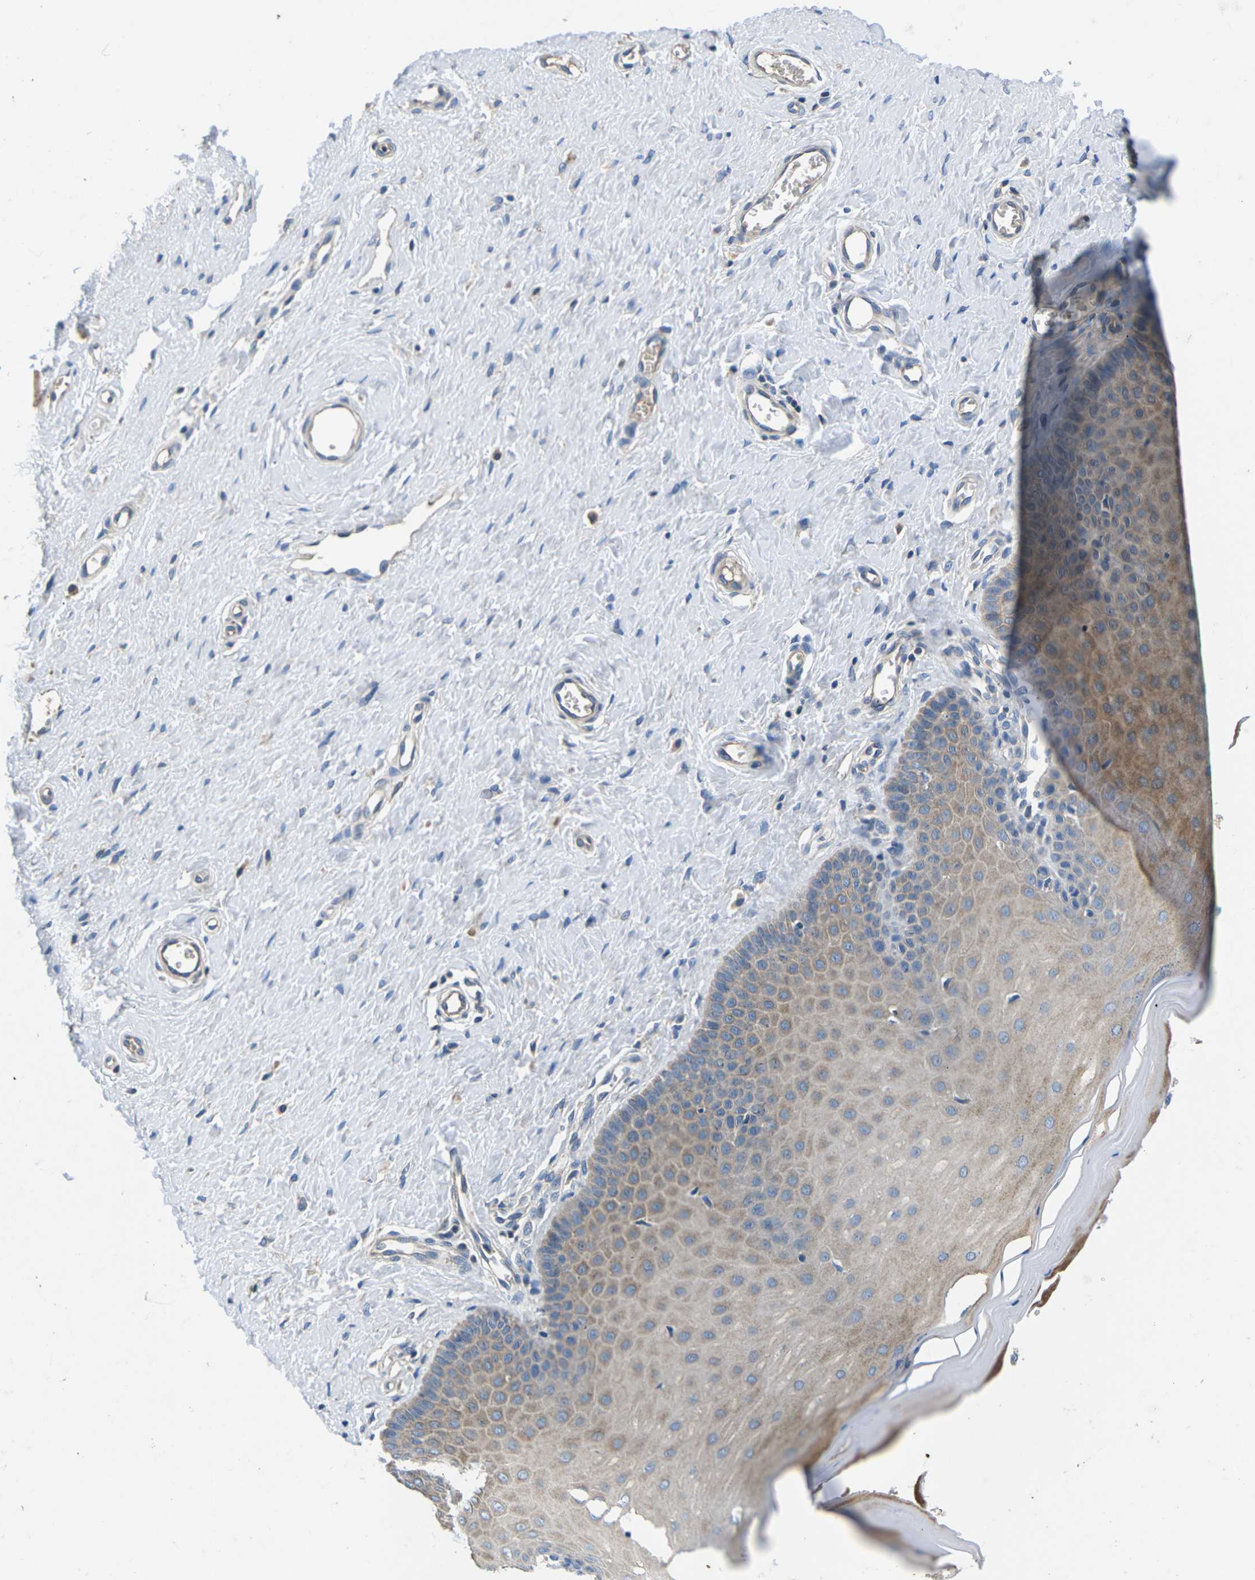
{"staining": {"intensity": "weak", "quantity": "25%-75%", "location": "cytoplasmic/membranous"}, "tissue": "cervix", "cell_type": "Squamous epithelial cells", "image_type": "normal", "snomed": [{"axis": "morphology", "description": "Normal tissue, NOS"}, {"axis": "topography", "description": "Cervix"}], "caption": "A high-resolution image shows immunohistochemistry staining of unremarkable cervix, which shows weak cytoplasmic/membranous expression in approximately 25%-75% of squamous epithelial cells.", "gene": "PDCD6IP", "patient": {"sex": "female", "age": 55}}